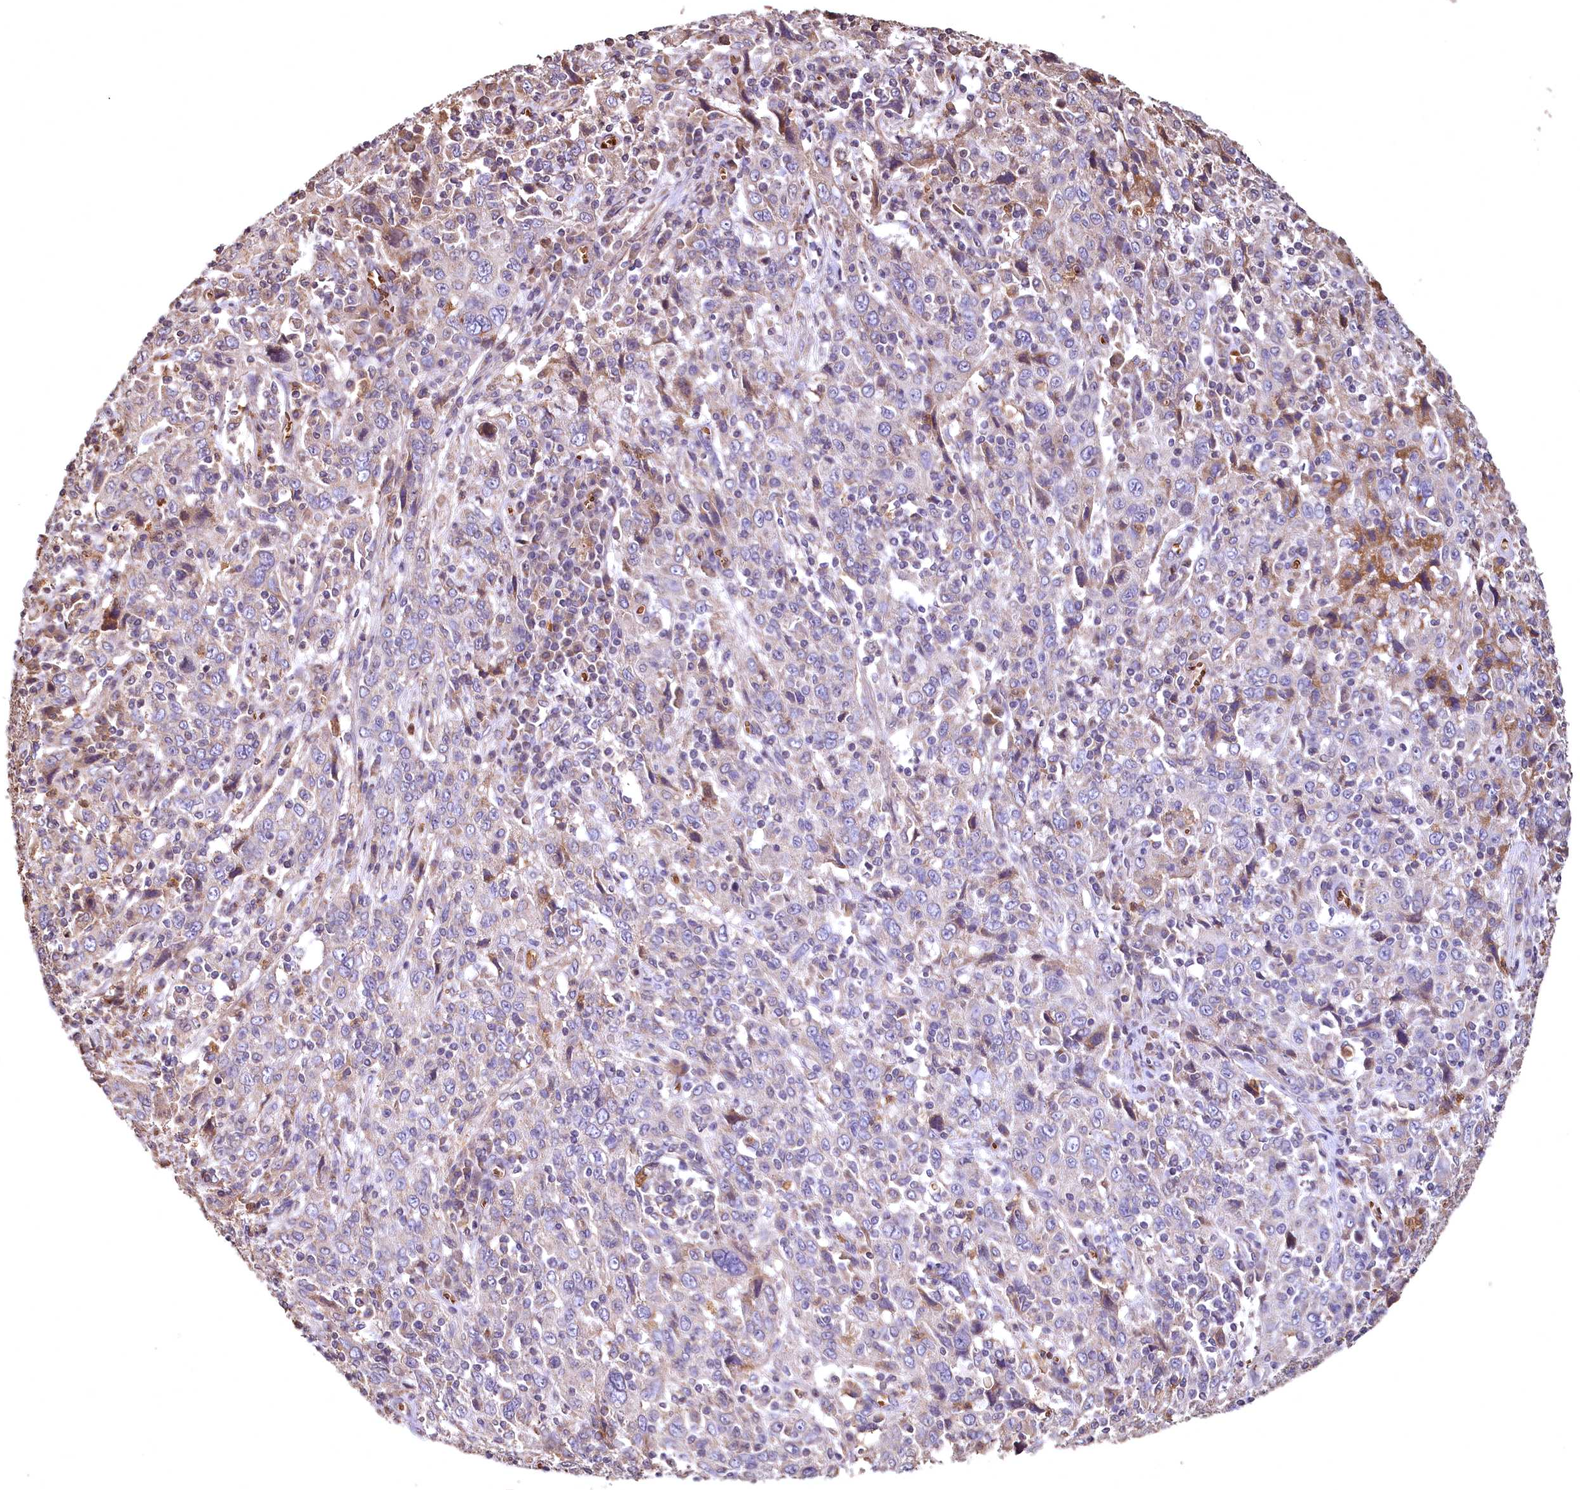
{"staining": {"intensity": "weak", "quantity": "<25%", "location": "cytoplasmic/membranous"}, "tissue": "cervical cancer", "cell_type": "Tumor cells", "image_type": "cancer", "snomed": [{"axis": "morphology", "description": "Squamous cell carcinoma, NOS"}, {"axis": "topography", "description": "Cervix"}], "caption": "Immunohistochemistry (IHC) histopathology image of cervical cancer (squamous cell carcinoma) stained for a protein (brown), which reveals no positivity in tumor cells.", "gene": "SPTA1", "patient": {"sex": "female", "age": 46}}